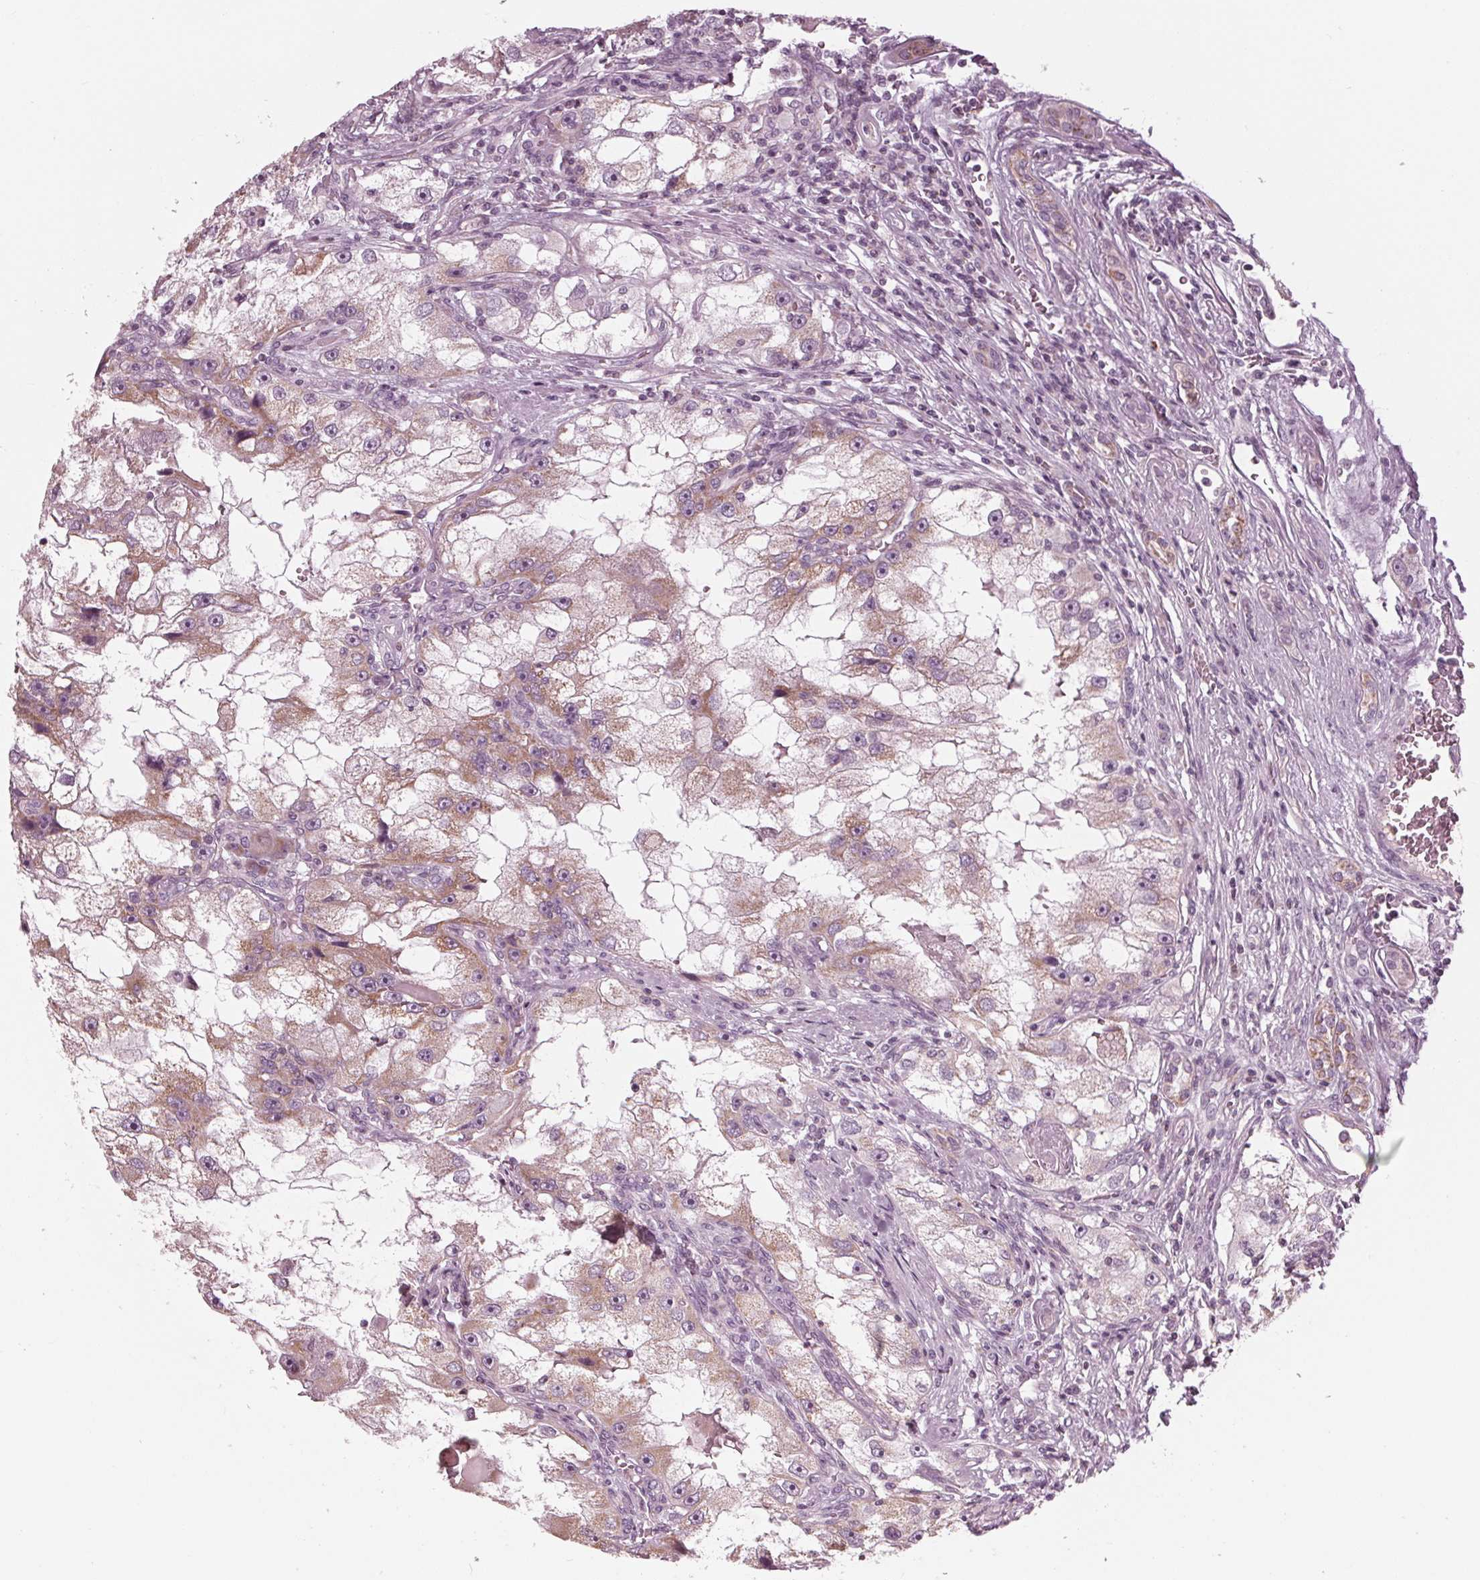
{"staining": {"intensity": "weak", "quantity": "25%-75%", "location": "cytoplasmic/membranous"}, "tissue": "renal cancer", "cell_type": "Tumor cells", "image_type": "cancer", "snomed": [{"axis": "morphology", "description": "Adenocarcinoma, NOS"}, {"axis": "topography", "description": "Kidney"}], "caption": "IHC of human renal adenocarcinoma reveals low levels of weak cytoplasmic/membranous expression in approximately 25%-75% of tumor cells.", "gene": "CLN6", "patient": {"sex": "male", "age": 63}}